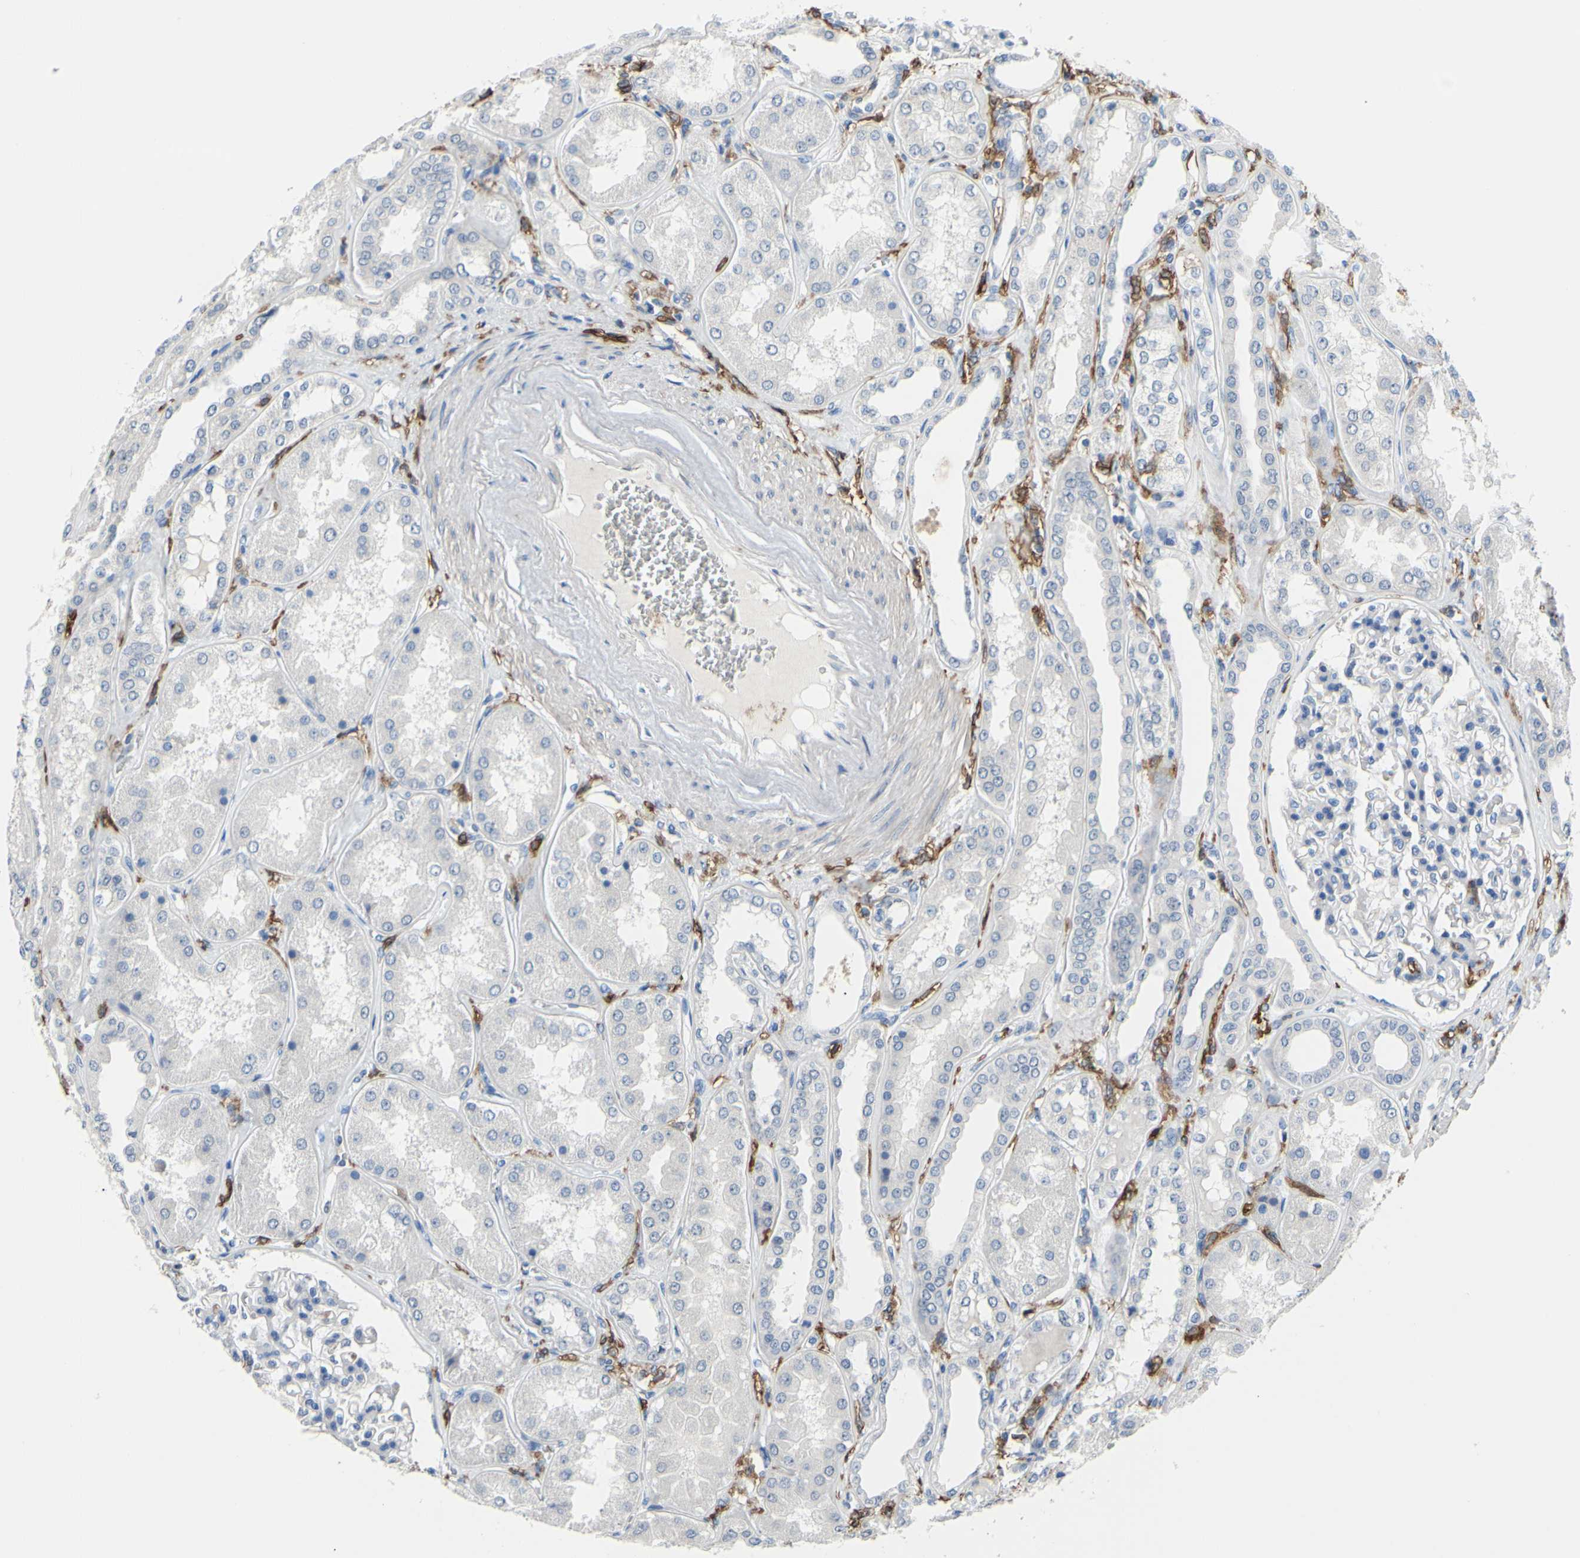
{"staining": {"intensity": "negative", "quantity": "none", "location": "none"}, "tissue": "kidney", "cell_type": "Cells in glomeruli", "image_type": "normal", "snomed": [{"axis": "morphology", "description": "Normal tissue, NOS"}, {"axis": "topography", "description": "Kidney"}], "caption": "Immunohistochemistry image of normal human kidney stained for a protein (brown), which demonstrates no expression in cells in glomeruli.", "gene": "FCGR2A", "patient": {"sex": "female", "age": 56}}